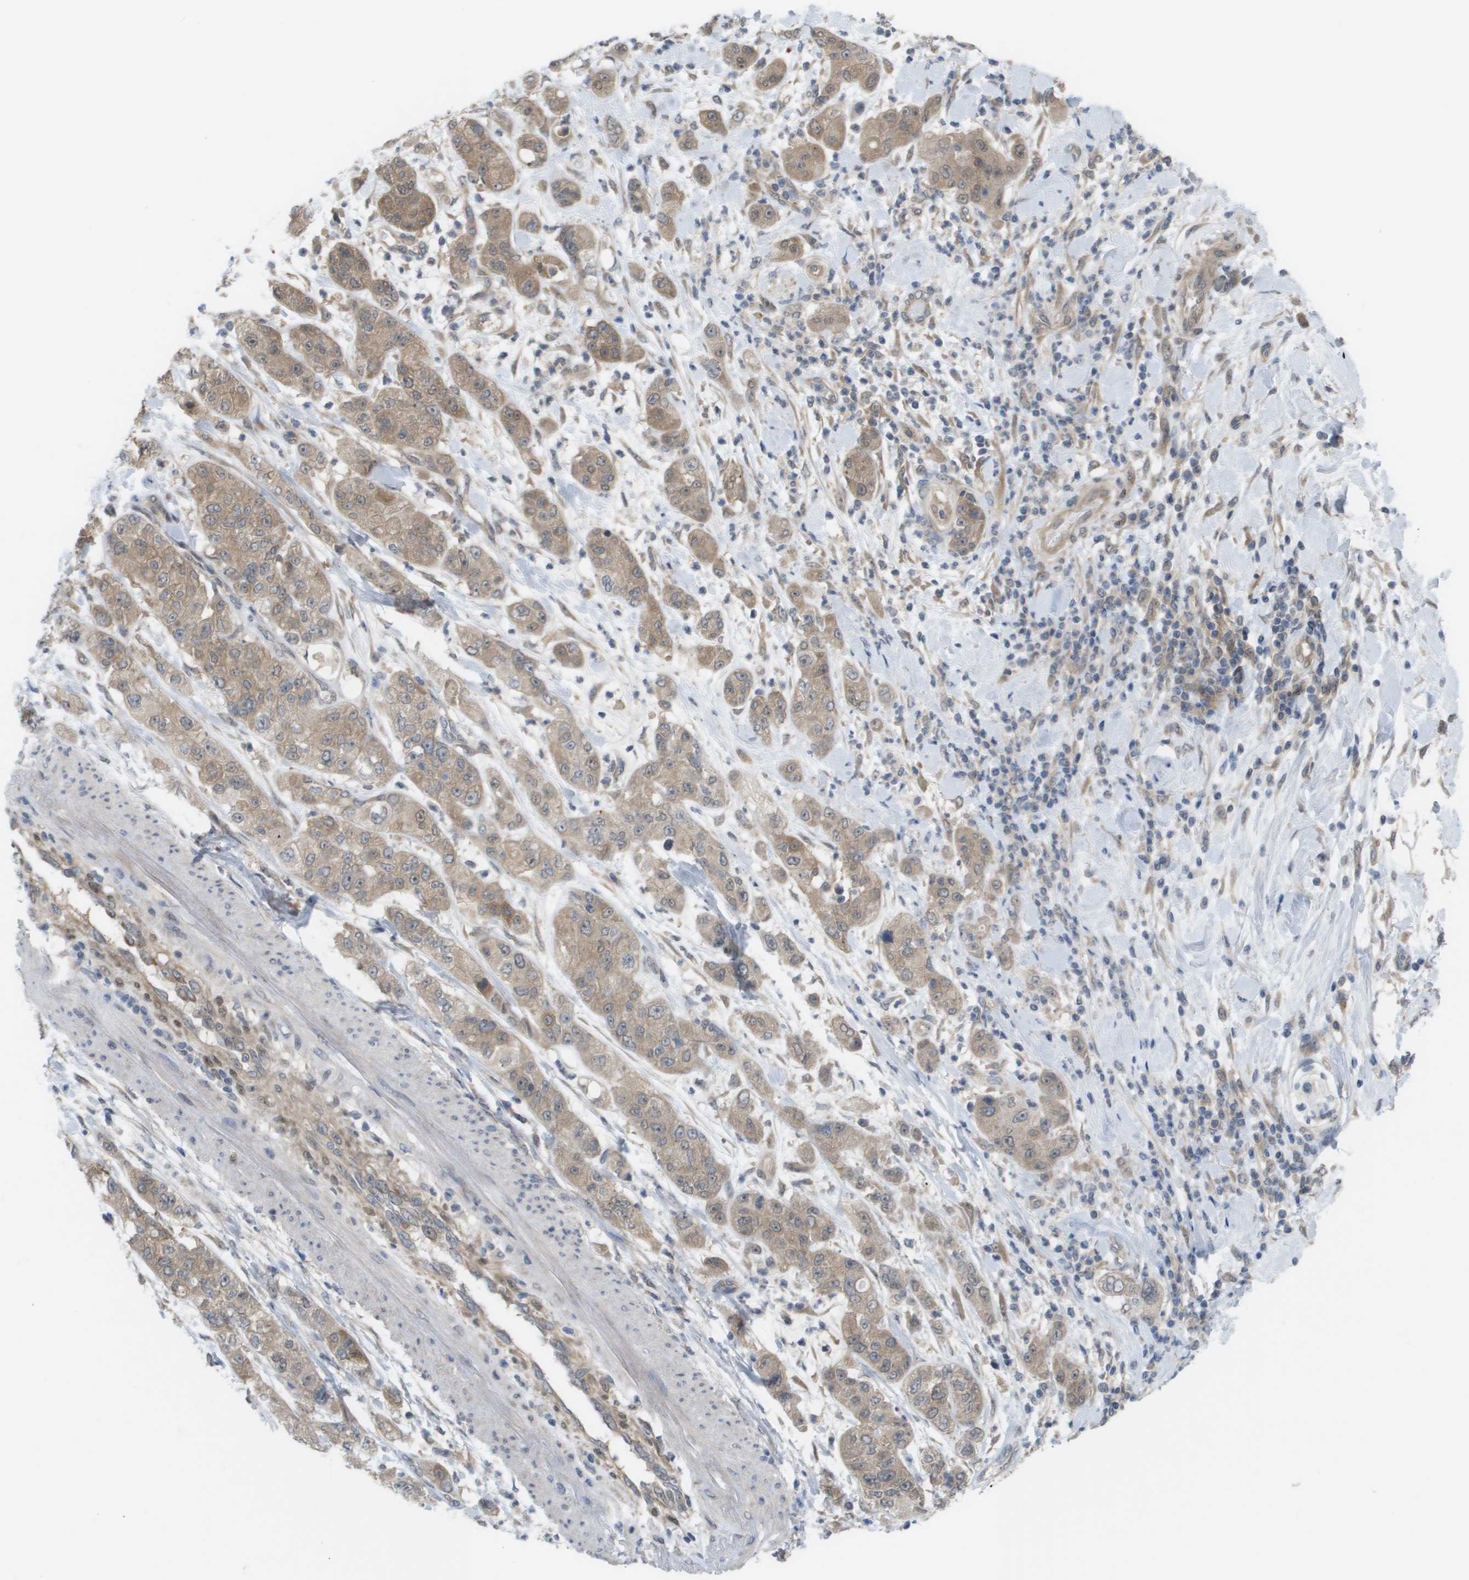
{"staining": {"intensity": "moderate", "quantity": ">75%", "location": "cytoplasmic/membranous"}, "tissue": "pancreatic cancer", "cell_type": "Tumor cells", "image_type": "cancer", "snomed": [{"axis": "morphology", "description": "Adenocarcinoma, NOS"}, {"axis": "topography", "description": "Pancreas"}], "caption": "Adenocarcinoma (pancreatic) tissue shows moderate cytoplasmic/membranous expression in approximately >75% of tumor cells, visualized by immunohistochemistry.", "gene": "CTPS2", "patient": {"sex": "female", "age": 78}}